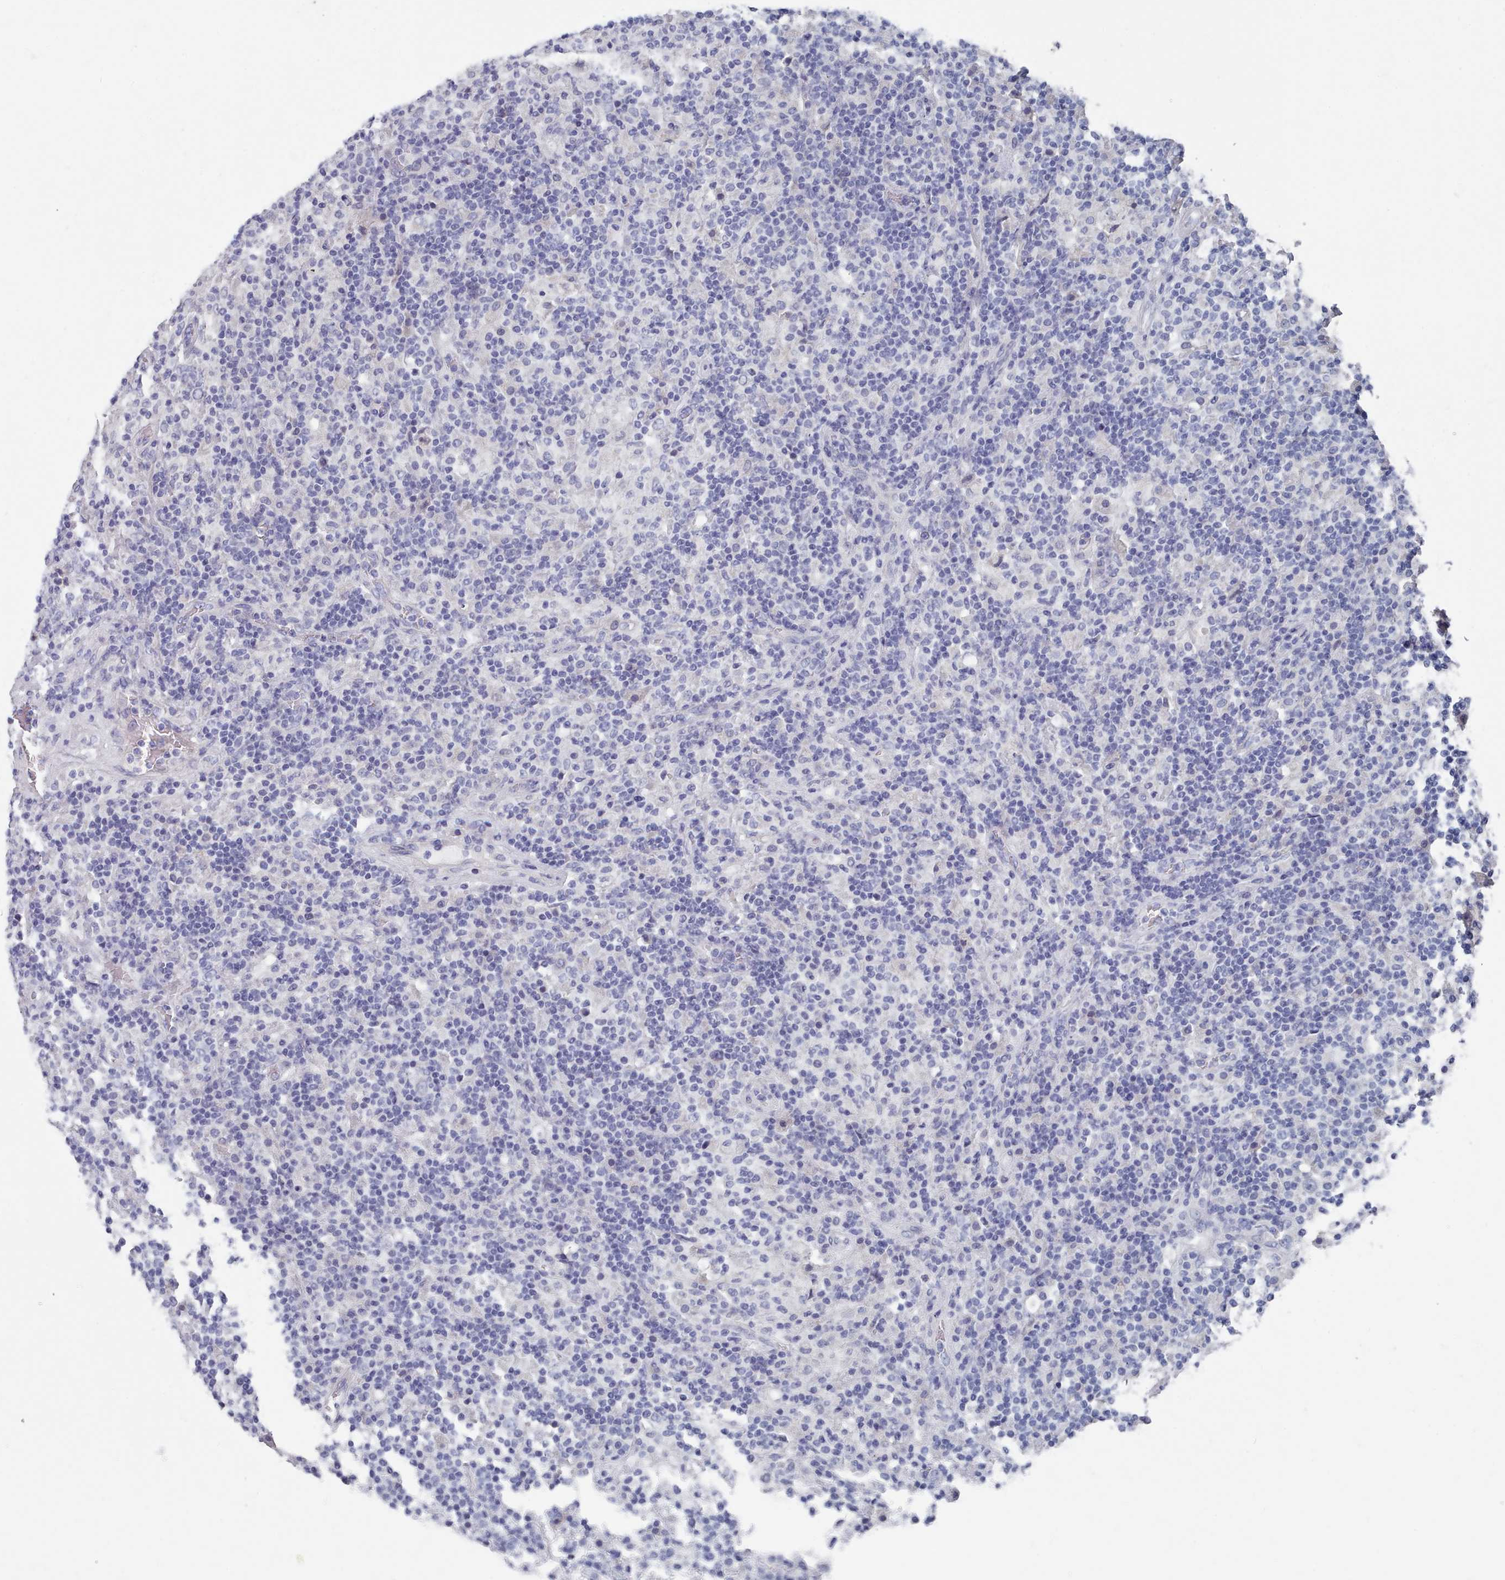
{"staining": {"intensity": "negative", "quantity": "none", "location": "none"}, "tissue": "lymphoma", "cell_type": "Tumor cells", "image_type": "cancer", "snomed": [{"axis": "morphology", "description": "Hodgkin's disease, NOS"}, {"axis": "topography", "description": "Lymph node"}], "caption": "This is an immunohistochemistry image of Hodgkin's disease. There is no expression in tumor cells.", "gene": "ACAD11", "patient": {"sex": "male", "age": 70}}